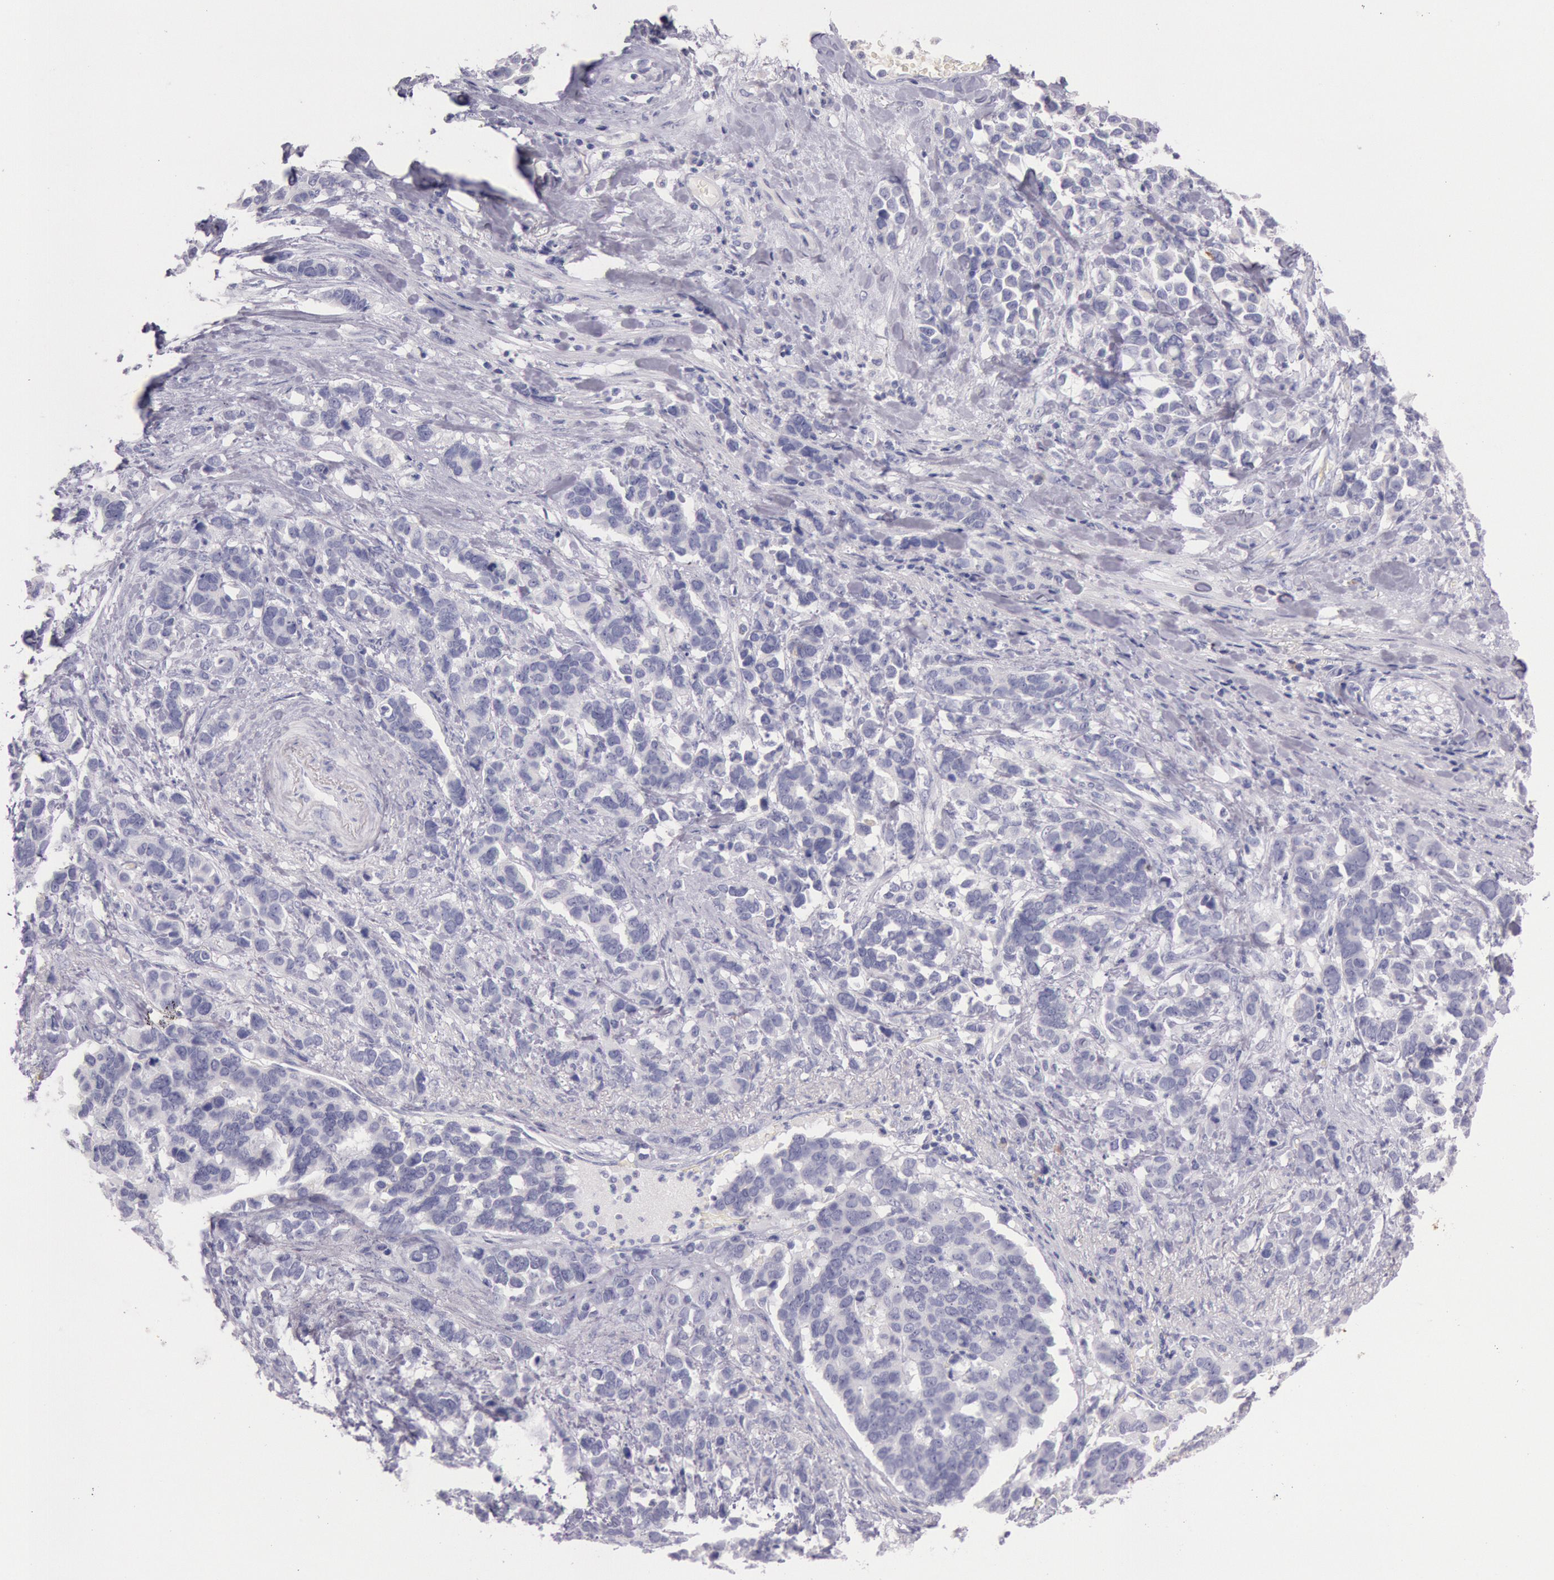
{"staining": {"intensity": "negative", "quantity": "none", "location": "none"}, "tissue": "stomach cancer", "cell_type": "Tumor cells", "image_type": "cancer", "snomed": [{"axis": "morphology", "description": "Adenocarcinoma, NOS"}, {"axis": "topography", "description": "Stomach, upper"}], "caption": "High magnification brightfield microscopy of adenocarcinoma (stomach) stained with DAB (3,3'-diaminobenzidine) (brown) and counterstained with hematoxylin (blue): tumor cells show no significant expression. (Stains: DAB (3,3'-diaminobenzidine) immunohistochemistry (IHC) with hematoxylin counter stain, Microscopy: brightfield microscopy at high magnification).", "gene": "EGFR", "patient": {"sex": "male", "age": 71}}